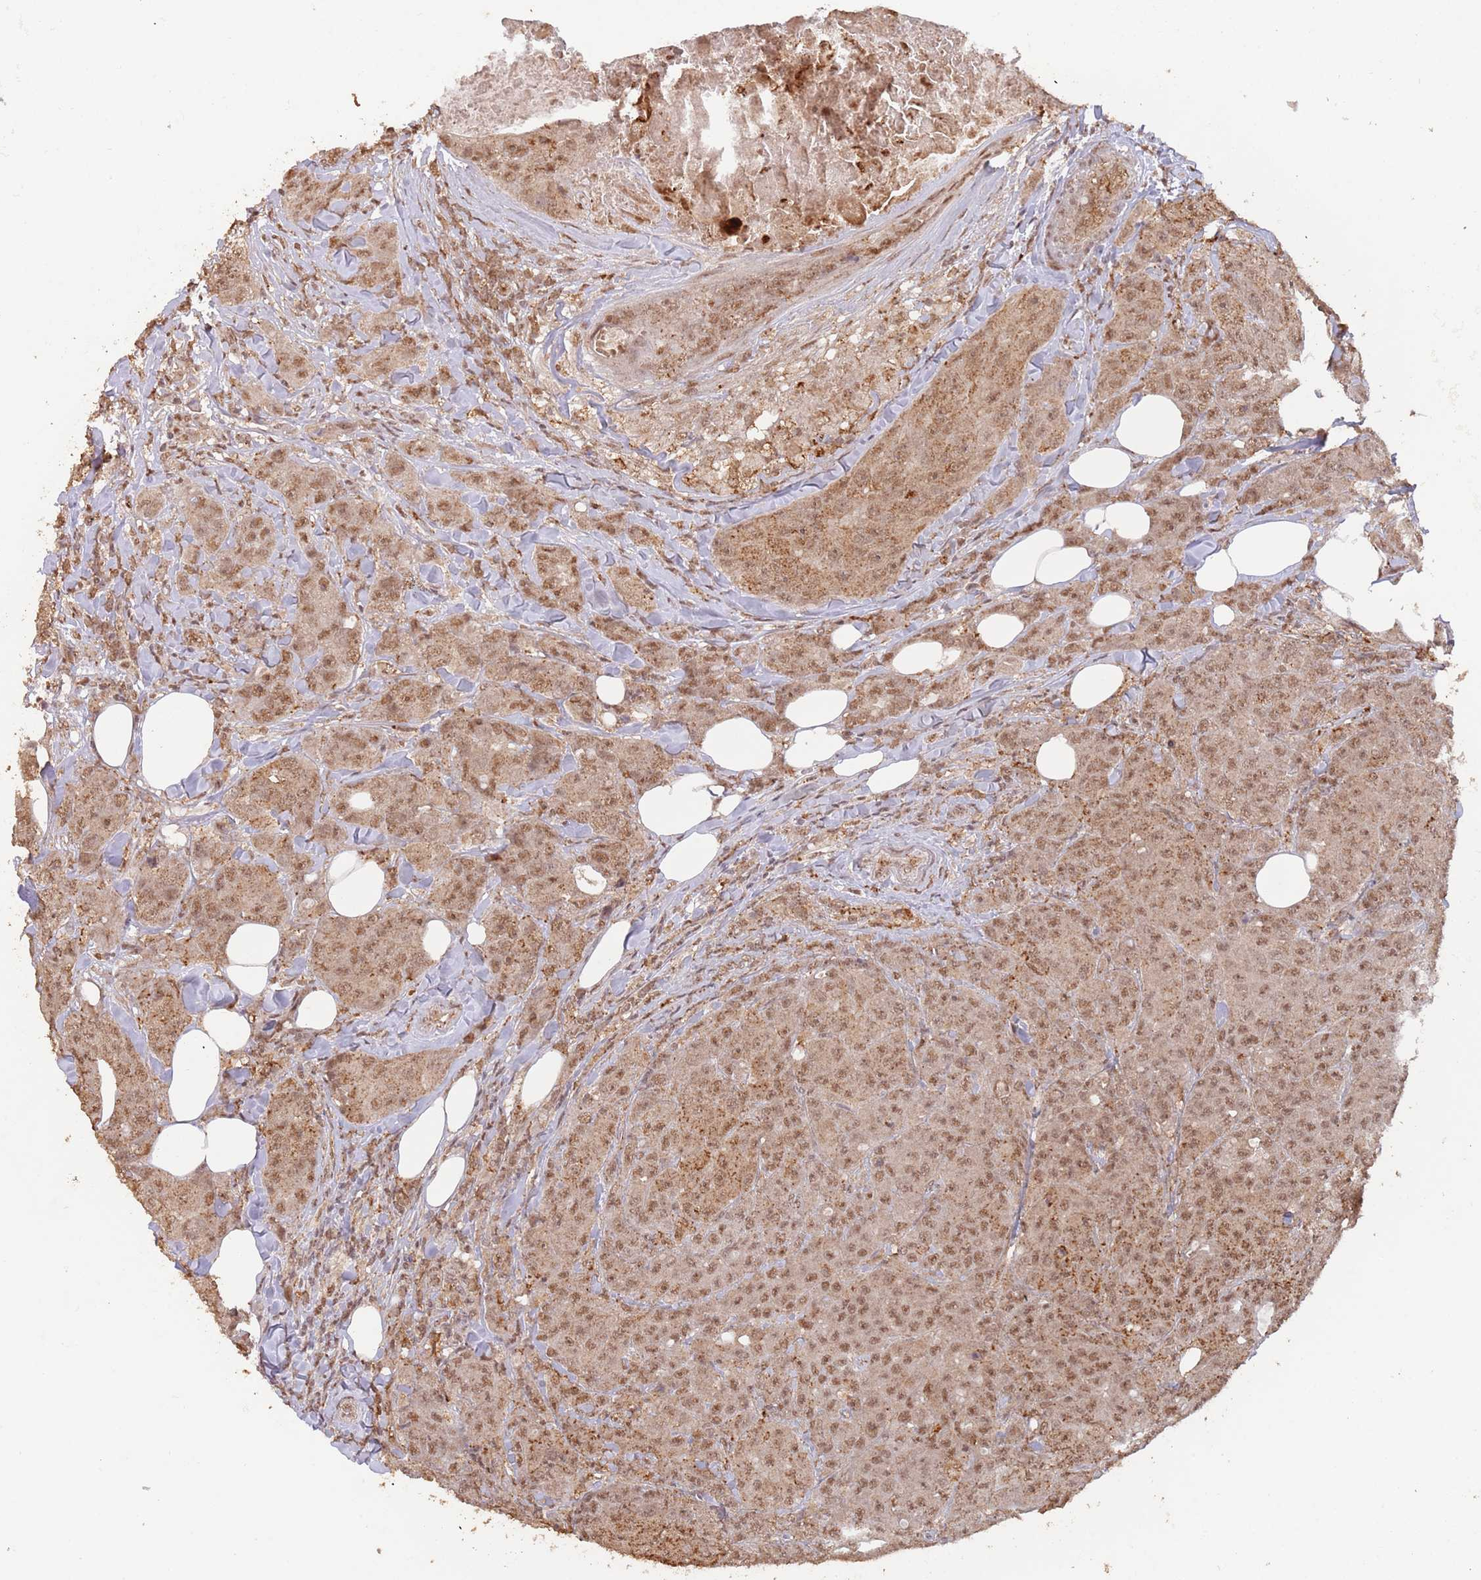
{"staining": {"intensity": "moderate", "quantity": ">75%", "location": "cytoplasmic/membranous,nuclear"}, "tissue": "breast cancer", "cell_type": "Tumor cells", "image_type": "cancer", "snomed": [{"axis": "morphology", "description": "Duct carcinoma"}, {"axis": "topography", "description": "Breast"}], "caption": "Moderate cytoplasmic/membranous and nuclear protein expression is present in about >75% of tumor cells in invasive ductal carcinoma (breast). (IHC, brightfield microscopy, high magnification).", "gene": "RFXANK", "patient": {"sex": "female", "age": 43}}